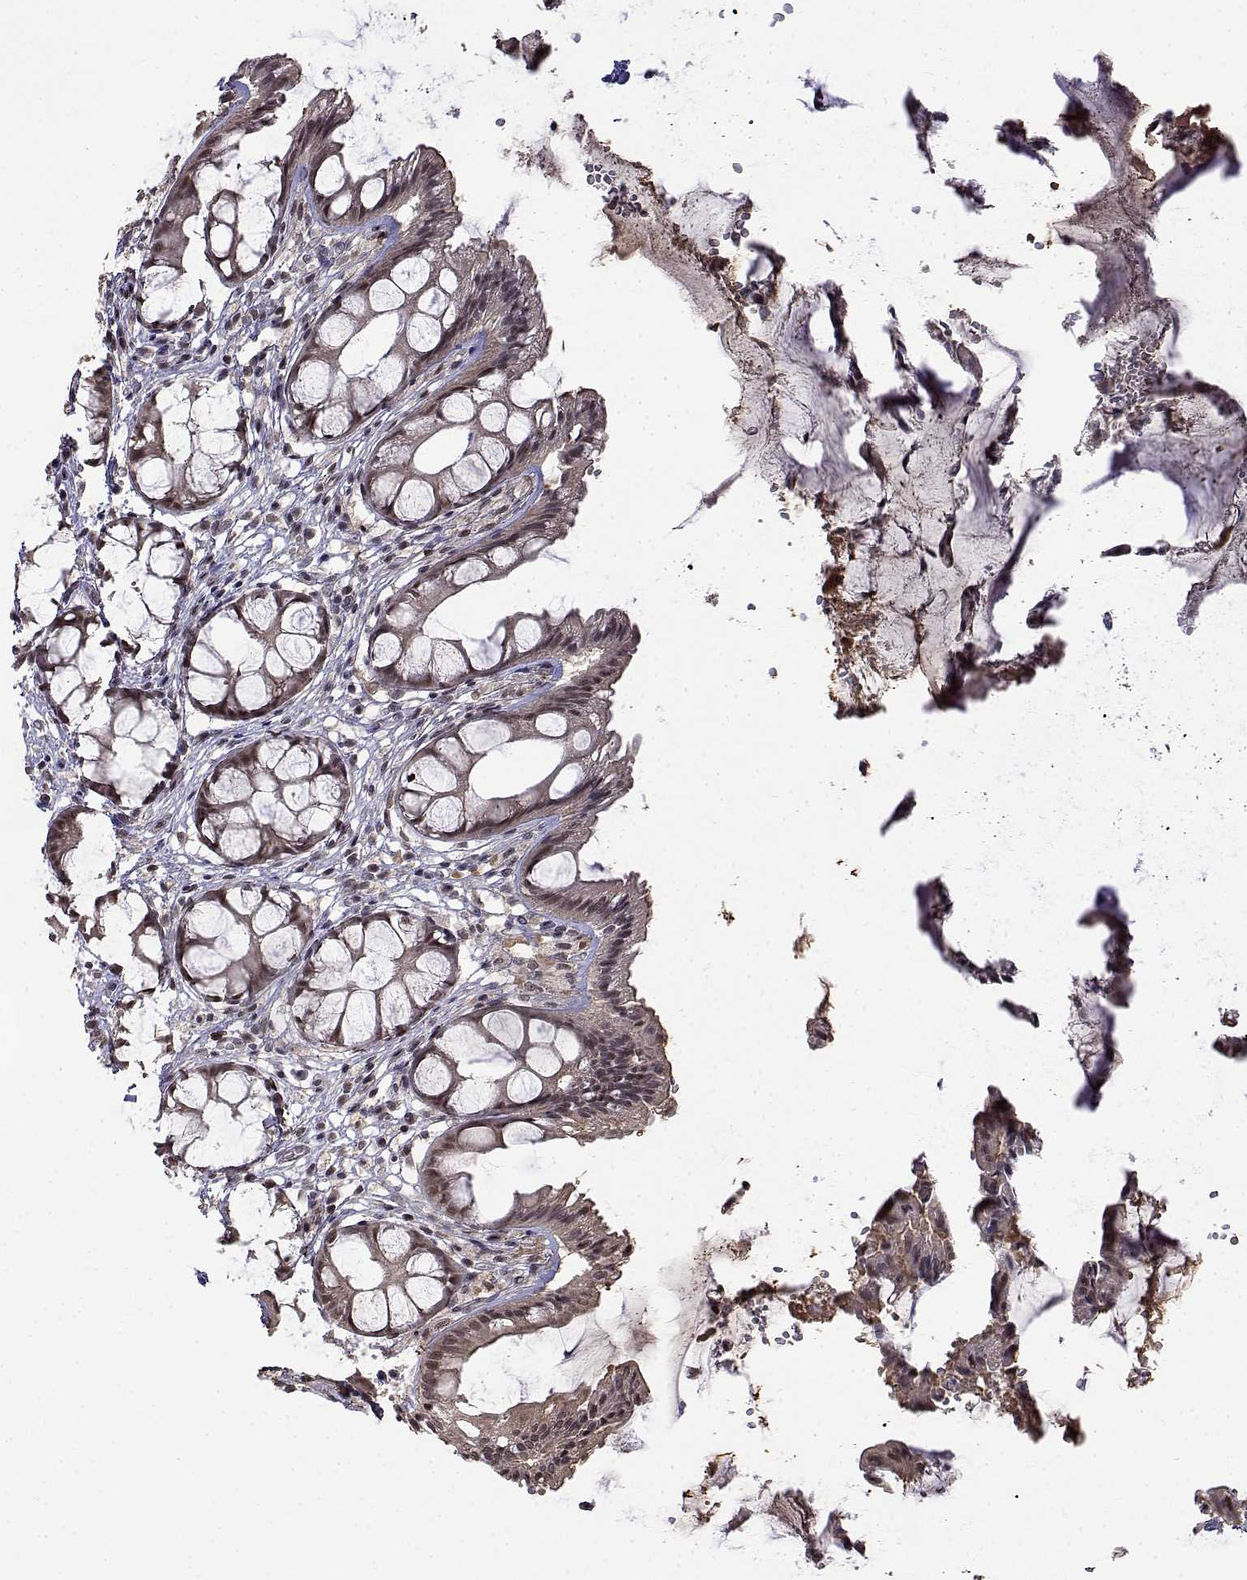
{"staining": {"intensity": "moderate", "quantity": ">75%", "location": "nuclear"}, "tissue": "rectum", "cell_type": "Glandular cells", "image_type": "normal", "snomed": [{"axis": "morphology", "description": "Normal tissue, NOS"}, {"axis": "topography", "description": "Rectum"}], "caption": "A medium amount of moderate nuclear expression is seen in approximately >75% of glandular cells in unremarkable rectum.", "gene": "ITGA7", "patient": {"sex": "female", "age": 62}}